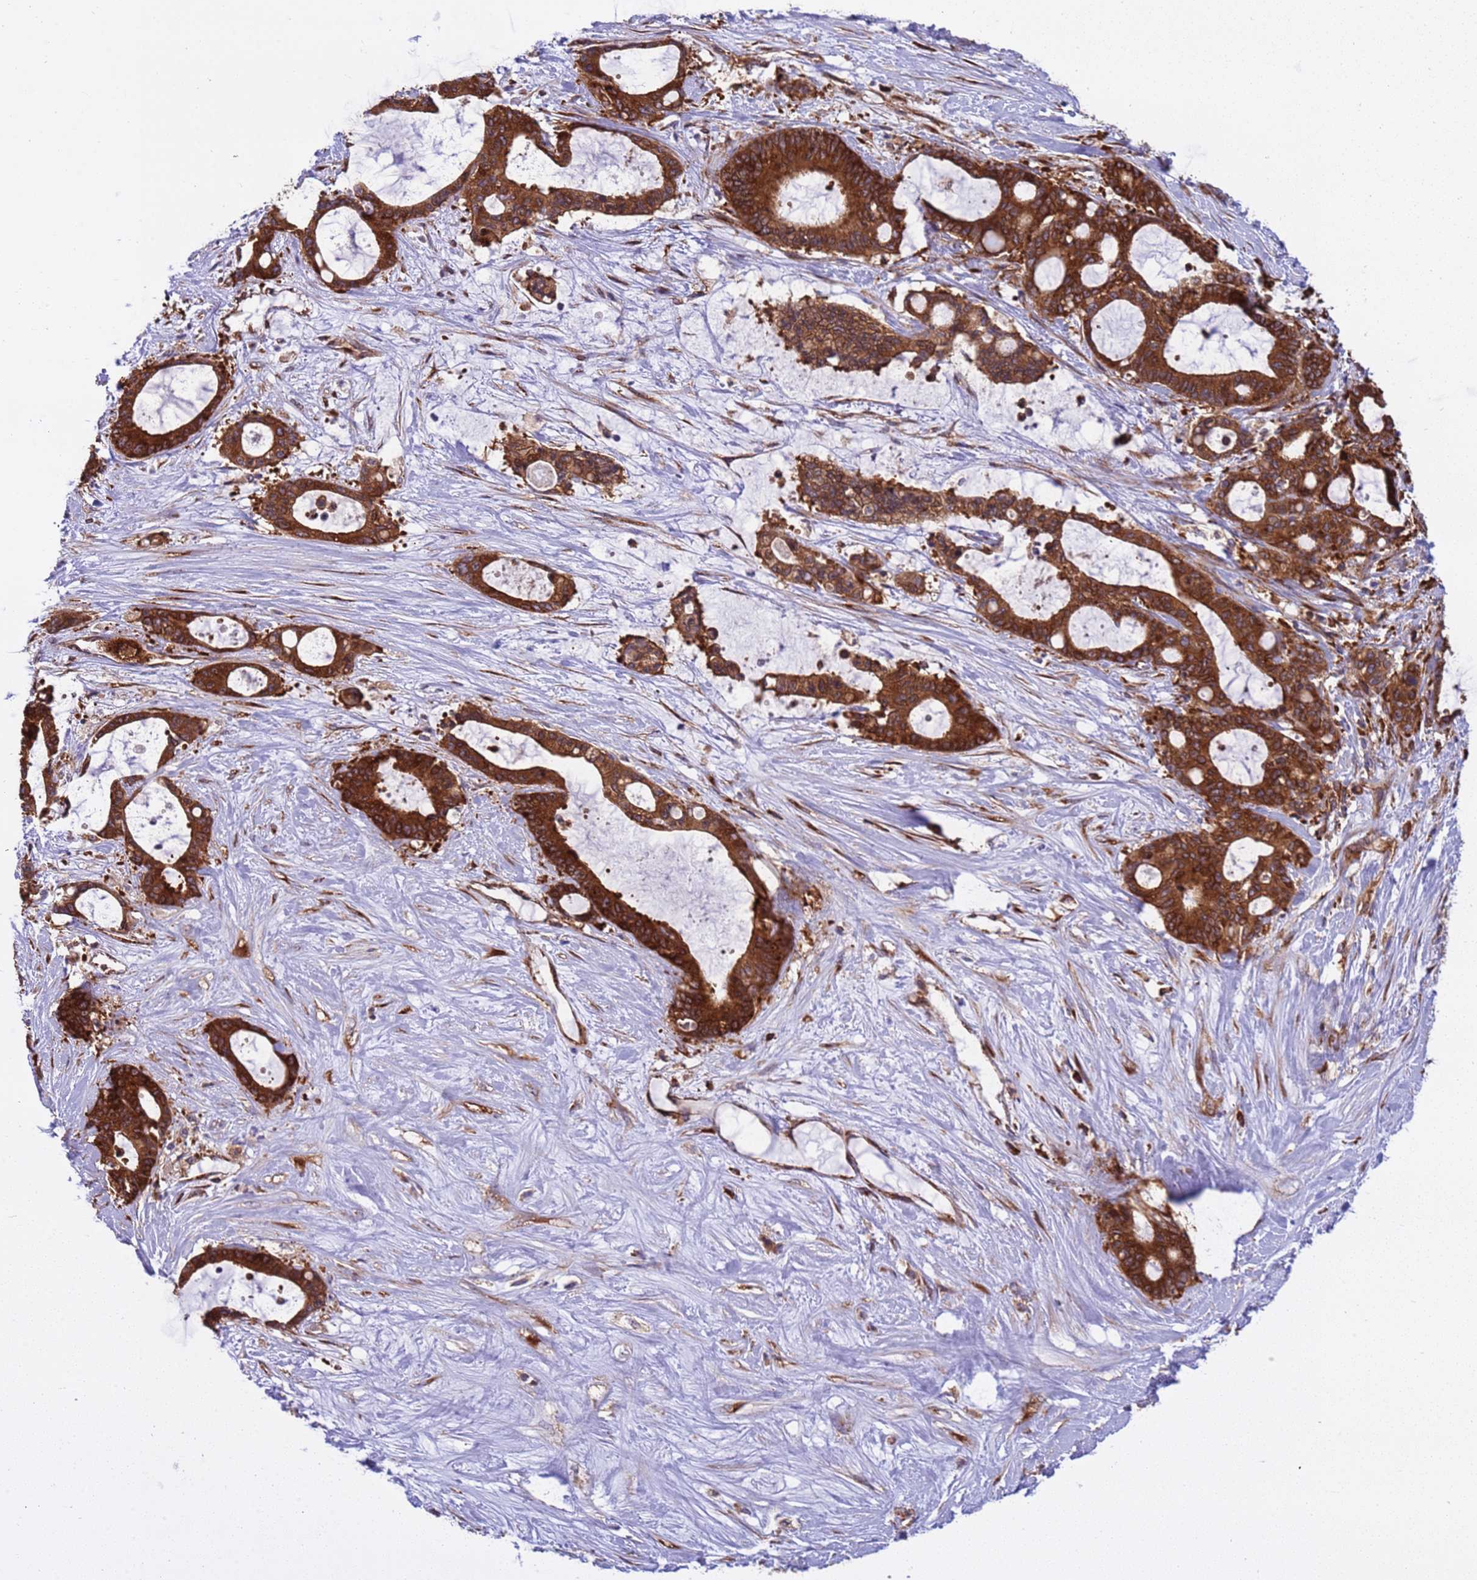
{"staining": {"intensity": "strong", "quantity": ">75%", "location": "cytoplasmic/membranous"}, "tissue": "liver cancer", "cell_type": "Tumor cells", "image_type": "cancer", "snomed": [{"axis": "morphology", "description": "Normal tissue, NOS"}, {"axis": "morphology", "description": "Cholangiocarcinoma"}, {"axis": "topography", "description": "Liver"}, {"axis": "topography", "description": "Peripheral nerve tissue"}], "caption": "The image shows staining of liver cancer, revealing strong cytoplasmic/membranous protein positivity (brown color) within tumor cells.", "gene": "RPL36", "patient": {"sex": "female", "age": 73}}